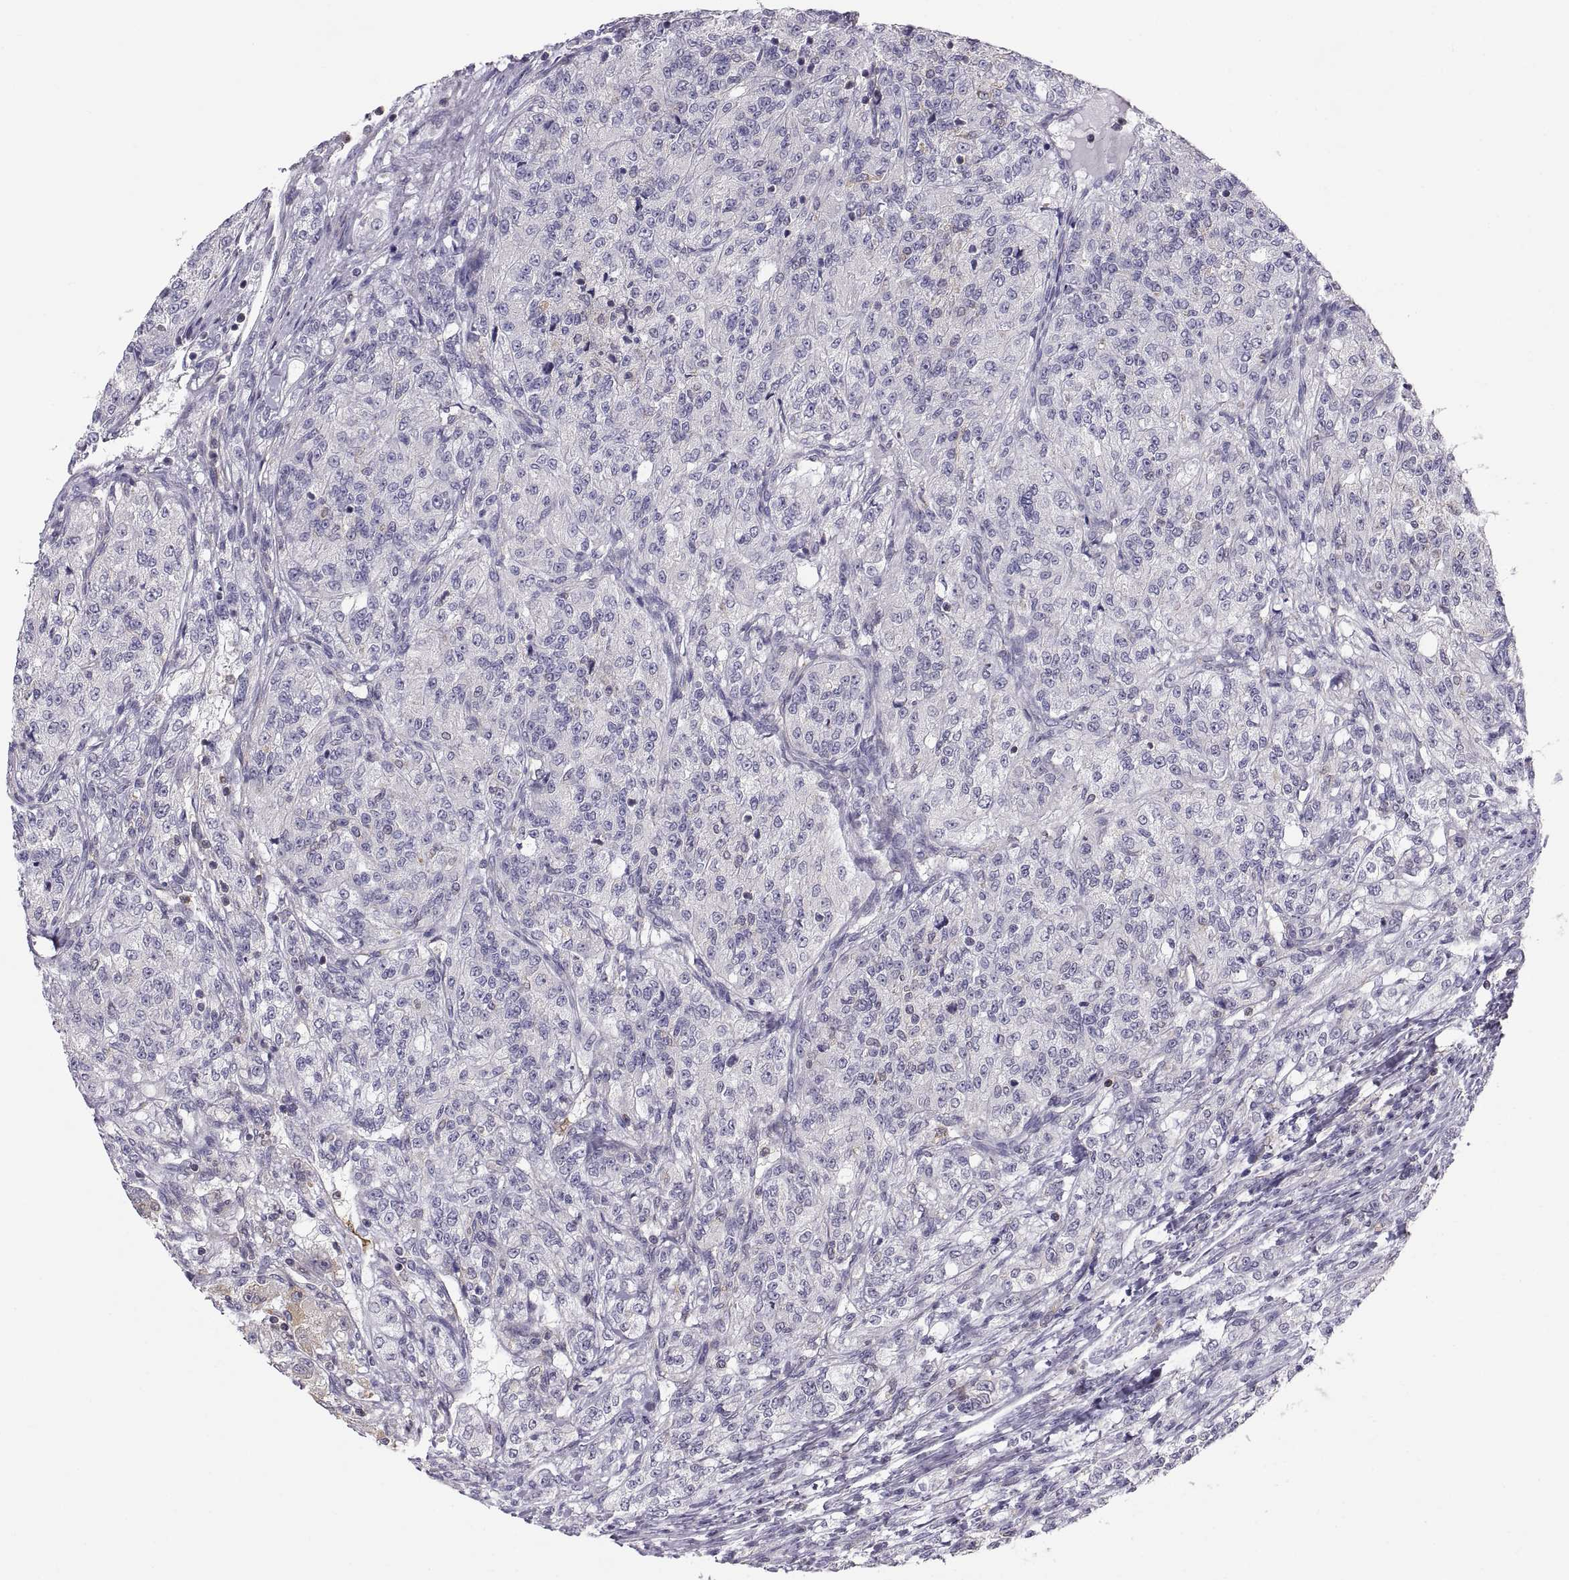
{"staining": {"intensity": "negative", "quantity": "none", "location": "none"}, "tissue": "renal cancer", "cell_type": "Tumor cells", "image_type": "cancer", "snomed": [{"axis": "morphology", "description": "Adenocarcinoma, NOS"}, {"axis": "topography", "description": "Kidney"}], "caption": "Human renal cancer (adenocarcinoma) stained for a protein using immunohistochemistry (IHC) reveals no expression in tumor cells.", "gene": "ERO1A", "patient": {"sex": "female", "age": 63}}